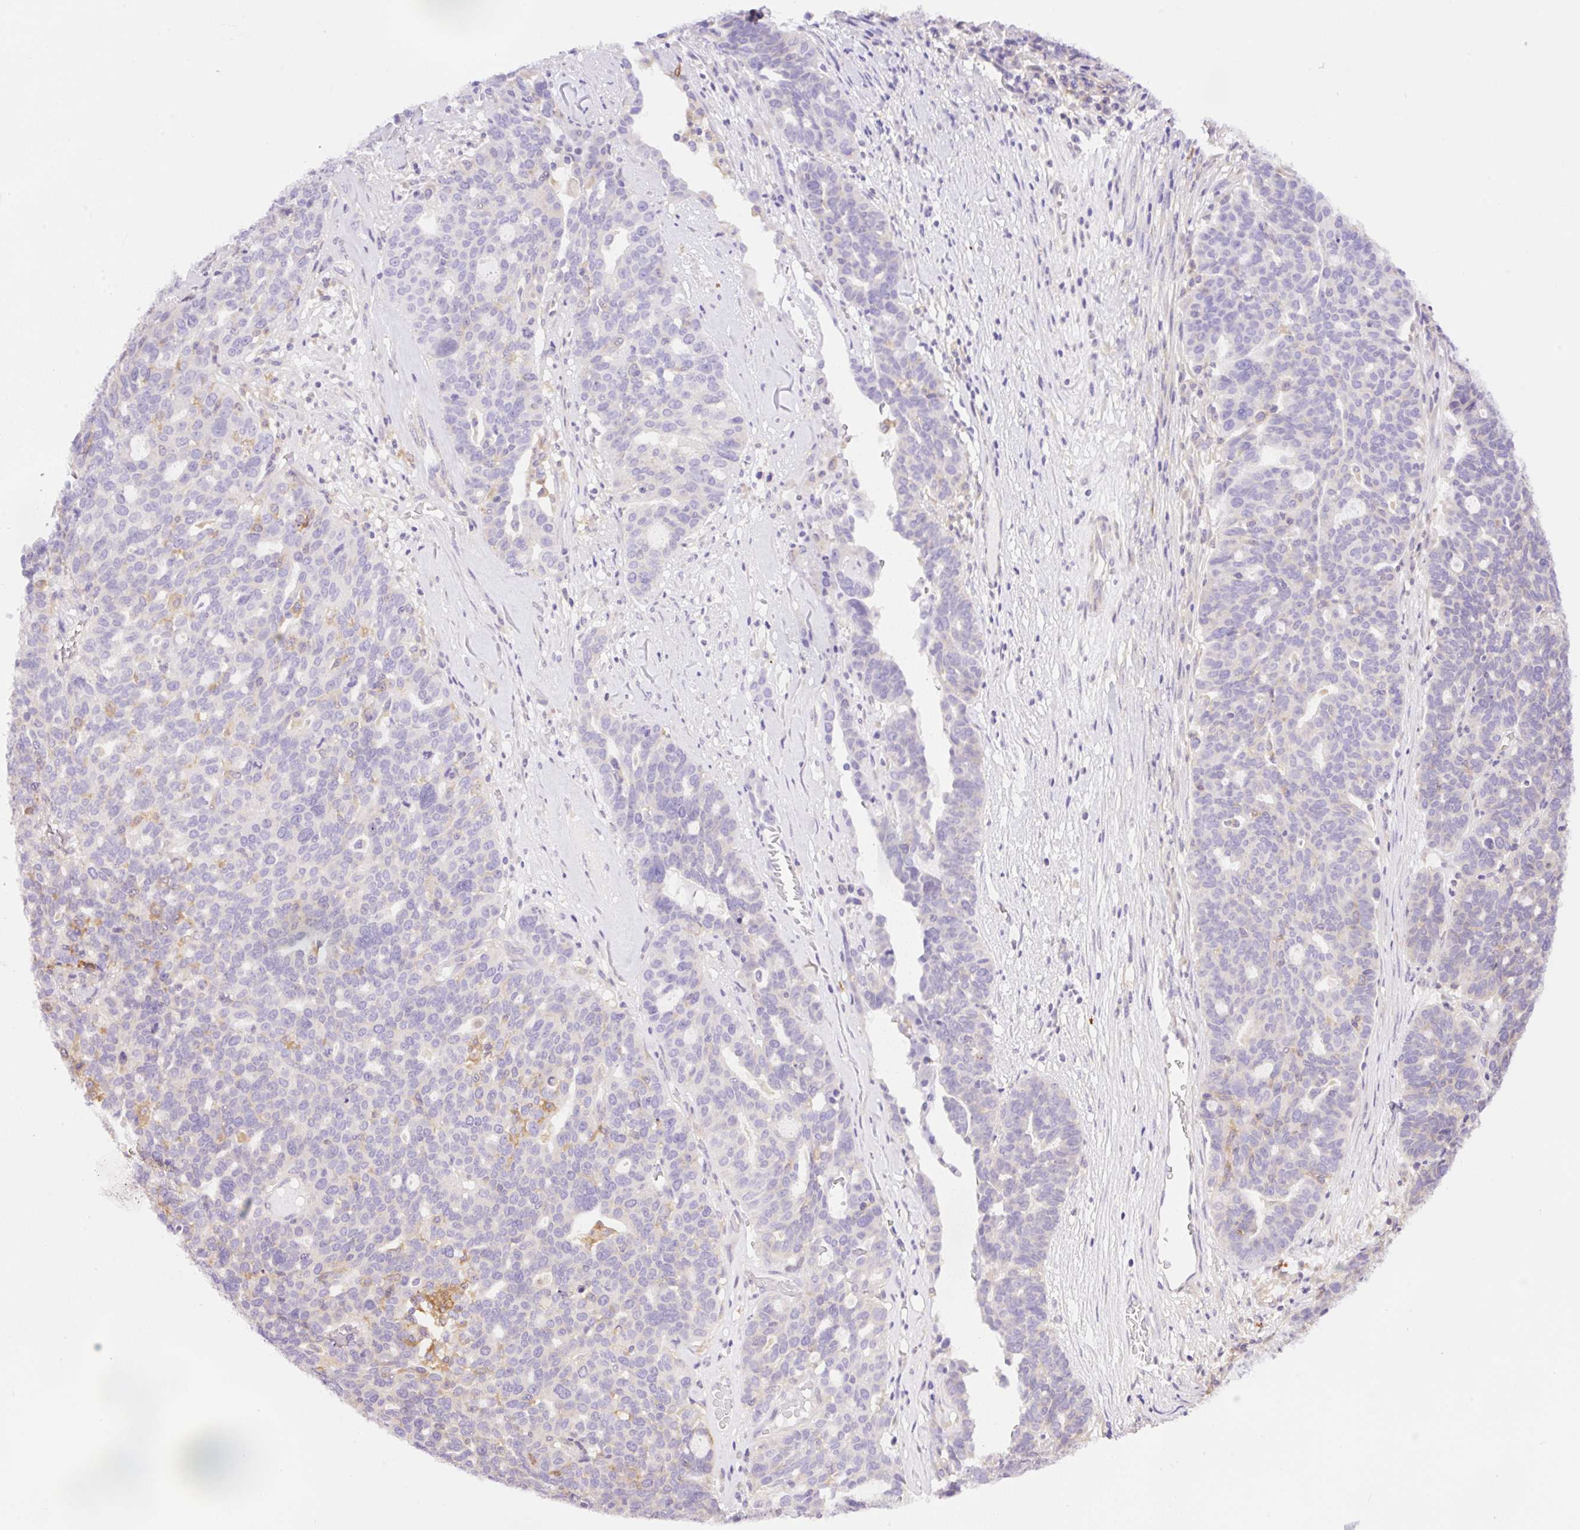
{"staining": {"intensity": "negative", "quantity": "none", "location": "none"}, "tissue": "ovarian cancer", "cell_type": "Tumor cells", "image_type": "cancer", "snomed": [{"axis": "morphology", "description": "Cystadenocarcinoma, serous, NOS"}, {"axis": "topography", "description": "Ovary"}], "caption": "Ovarian serous cystadenocarcinoma was stained to show a protein in brown. There is no significant staining in tumor cells.", "gene": "CAMK2B", "patient": {"sex": "female", "age": 59}}